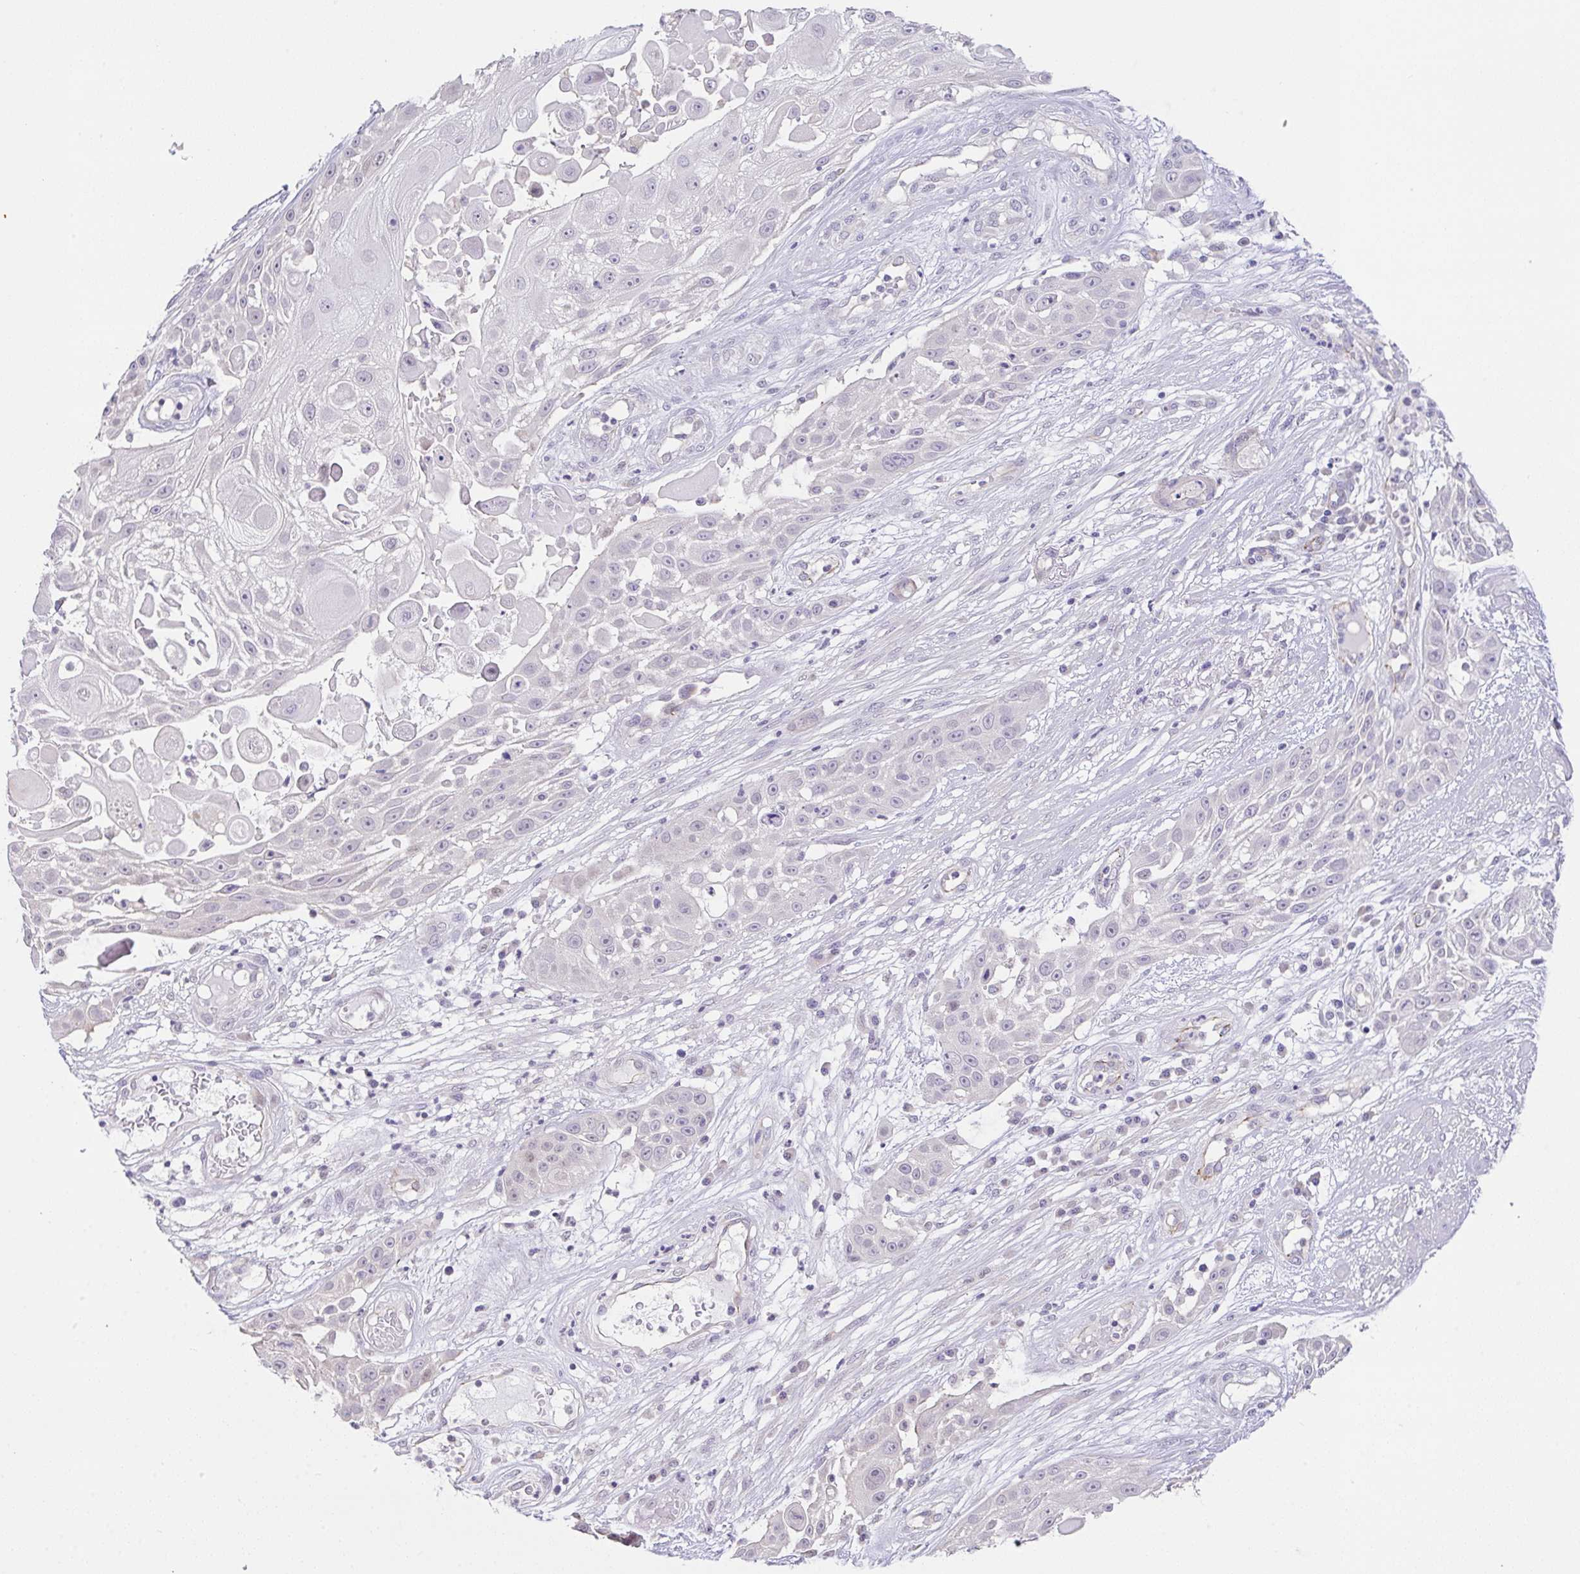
{"staining": {"intensity": "negative", "quantity": "none", "location": "none"}, "tissue": "skin cancer", "cell_type": "Tumor cells", "image_type": "cancer", "snomed": [{"axis": "morphology", "description": "Squamous cell carcinoma, NOS"}, {"axis": "topography", "description": "Skin"}], "caption": "The photomicrograph exhibits no significant positivity in tumor cells of skin cancer (squamous cell carcinoma).", "gene": "CGNL1", "patient": {"sex": "female", "age": 86}}